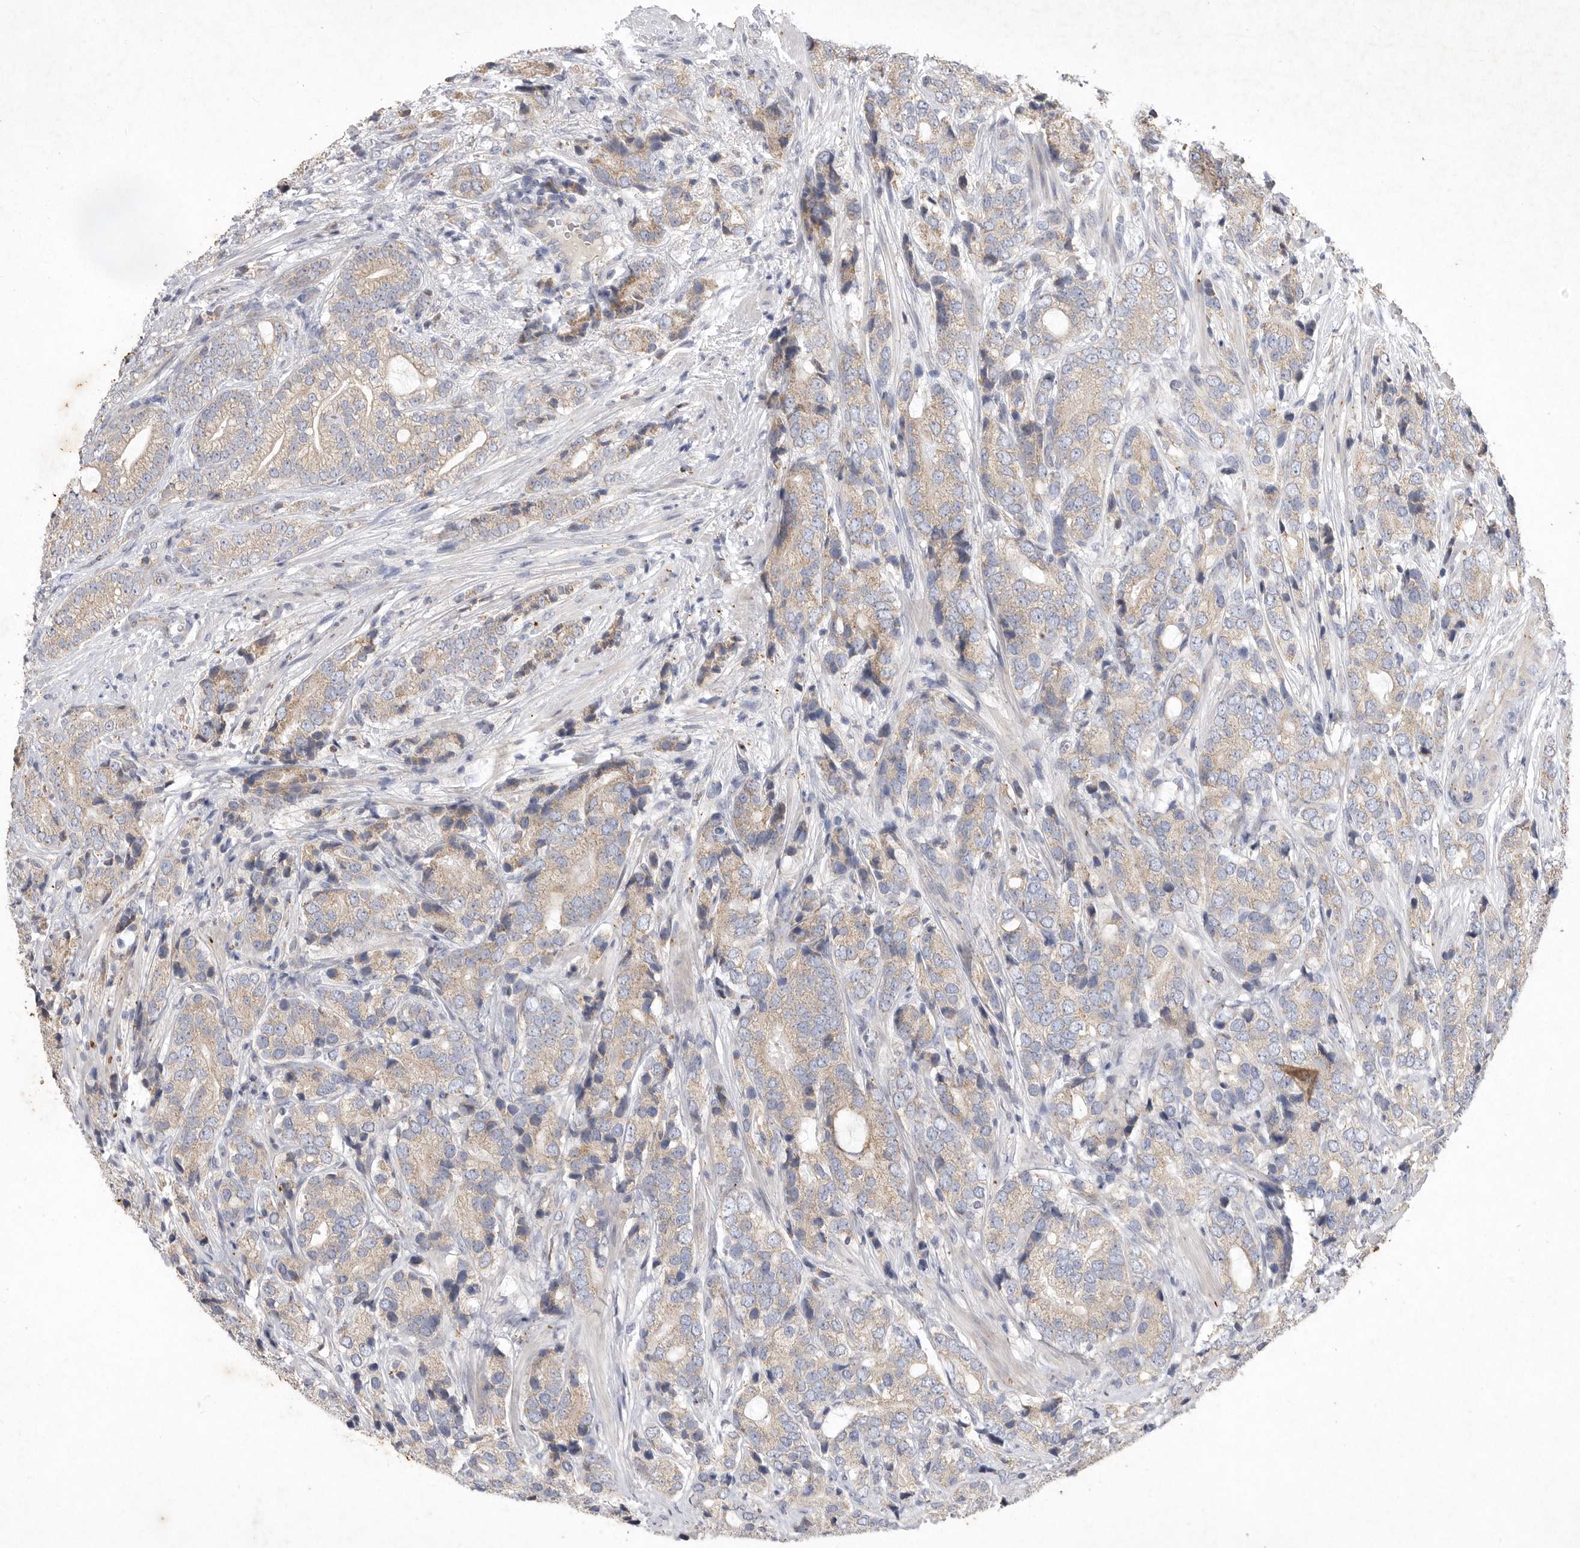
{"staining": {"intensity": "weak", "quantity": ">75%", "location": "cytoplasmic/membranous"}, "tissue": "prostate cancer", "cell_type": "Tumor cells", "image_type": "cancer", "snomed": [{"axis": "morphology", "description": "Adenocarcinoma, High grade"}, {"axis": "topography", "description": "Prostate"}], "caption": "A brown stain highlights weak cytoplasmic/membranous staining of a protein in prostate high-grade adenocarcinoma tumor cells. The staining is performed using DAB (3,3'-diaminobenzidine) brown chromogen to label protein expression. The nuclei are counter-stained blue using hematoxylin.", "gene": "MRPL41", "patient": {"sex": "male", "age": 57}}